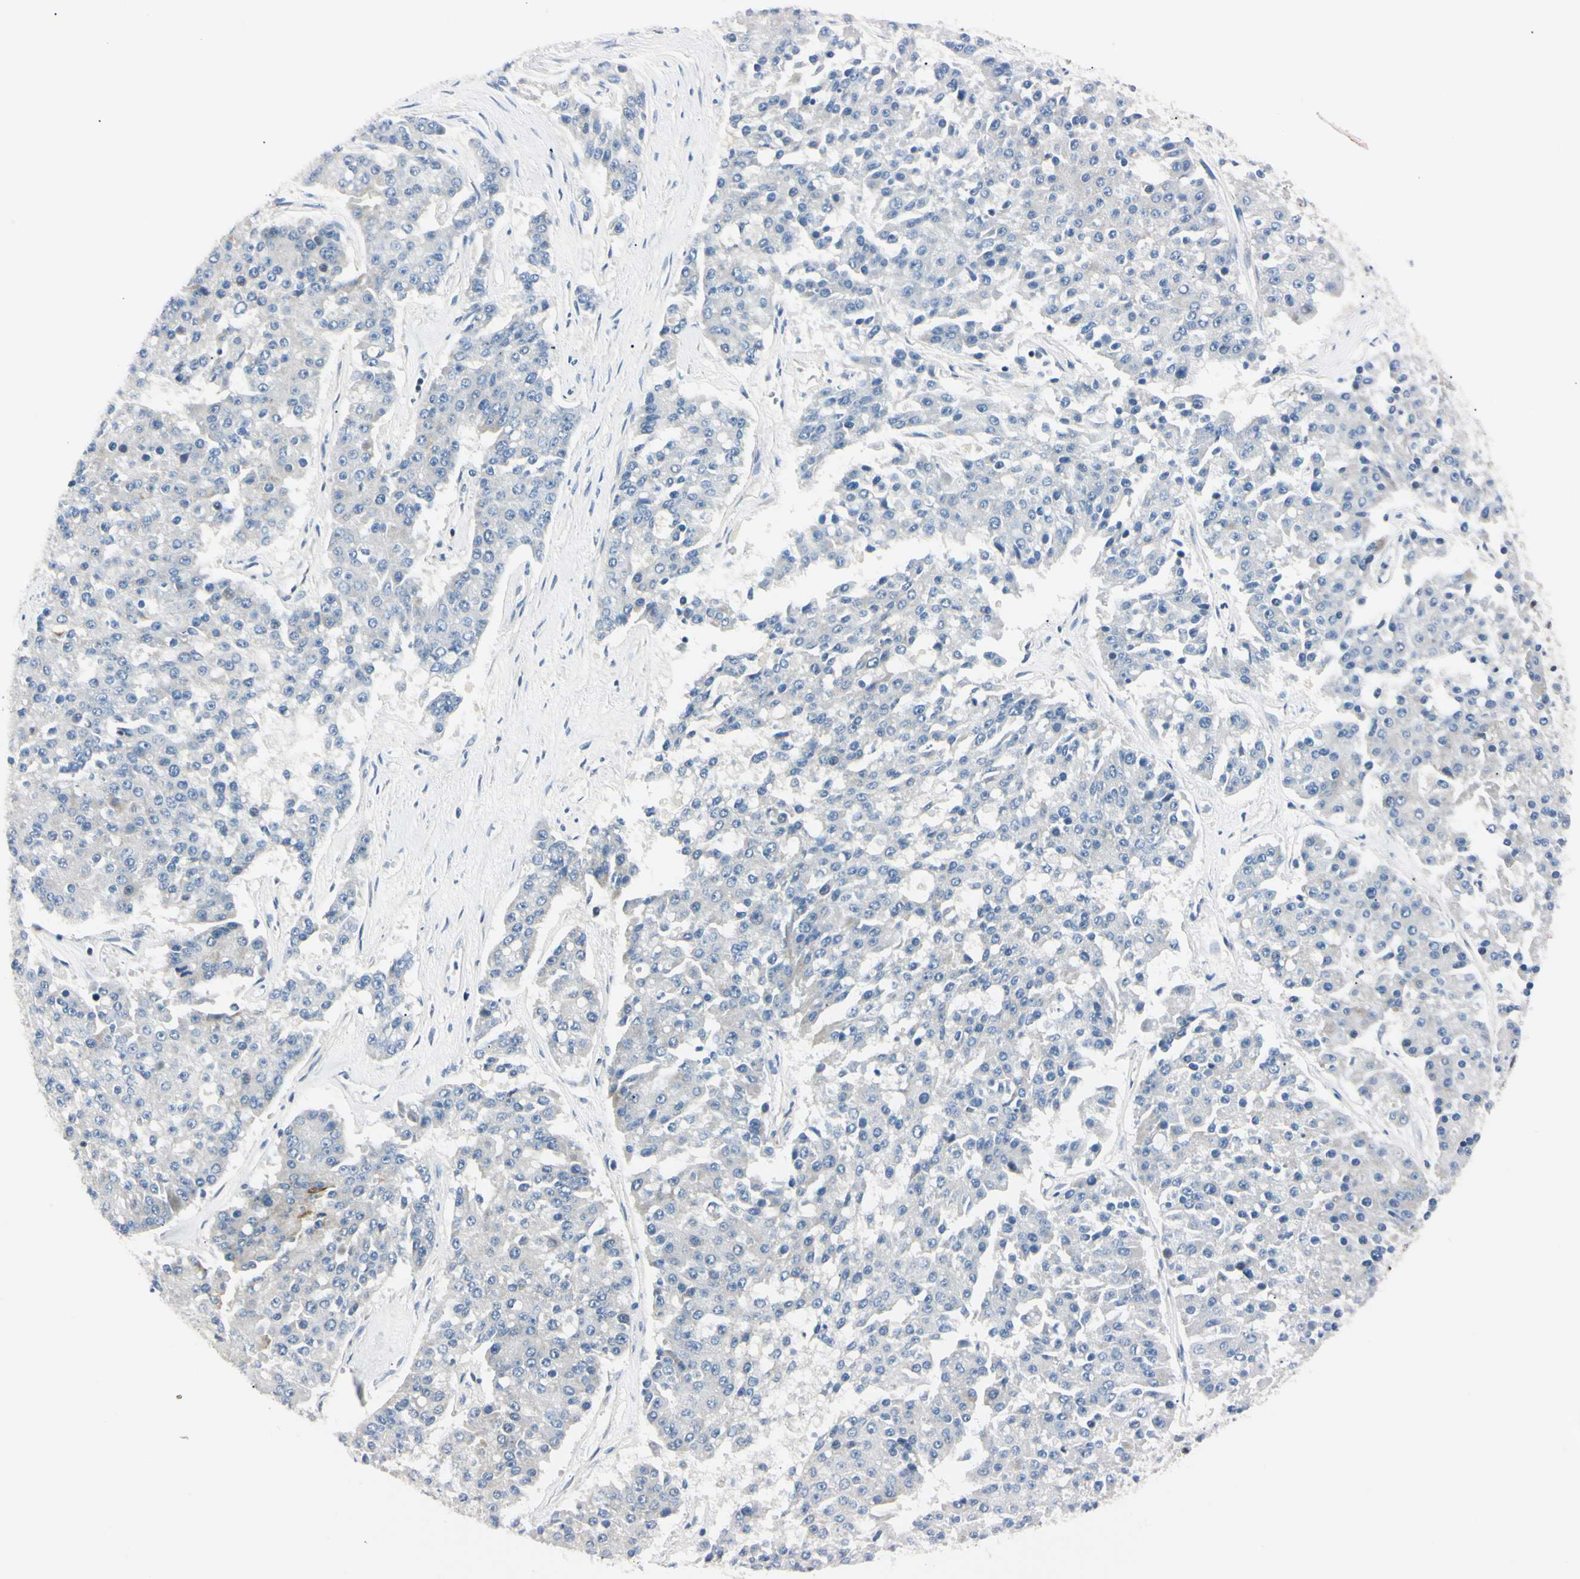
{"staining": {"intensity": "negative", "quantity": "none", "location": "none"}, "tissue": "pancreatic cancer", "cell_type": "Tumor cells", "image_type": "cancer", "snomed": [{"axis": "morphology", "description": "Adenocarcinoma, NOS"}, {"axis": "topography", "description": "Pancreas"}], "caption": "Immunohistochemistry (IHC) histopathology image of pancreatic cancer stained for a protein (brown), which demonstrates no positivity in tumor cells.", "gene": "C1orf174", "patient": {"sex": "male", "age": 50}}